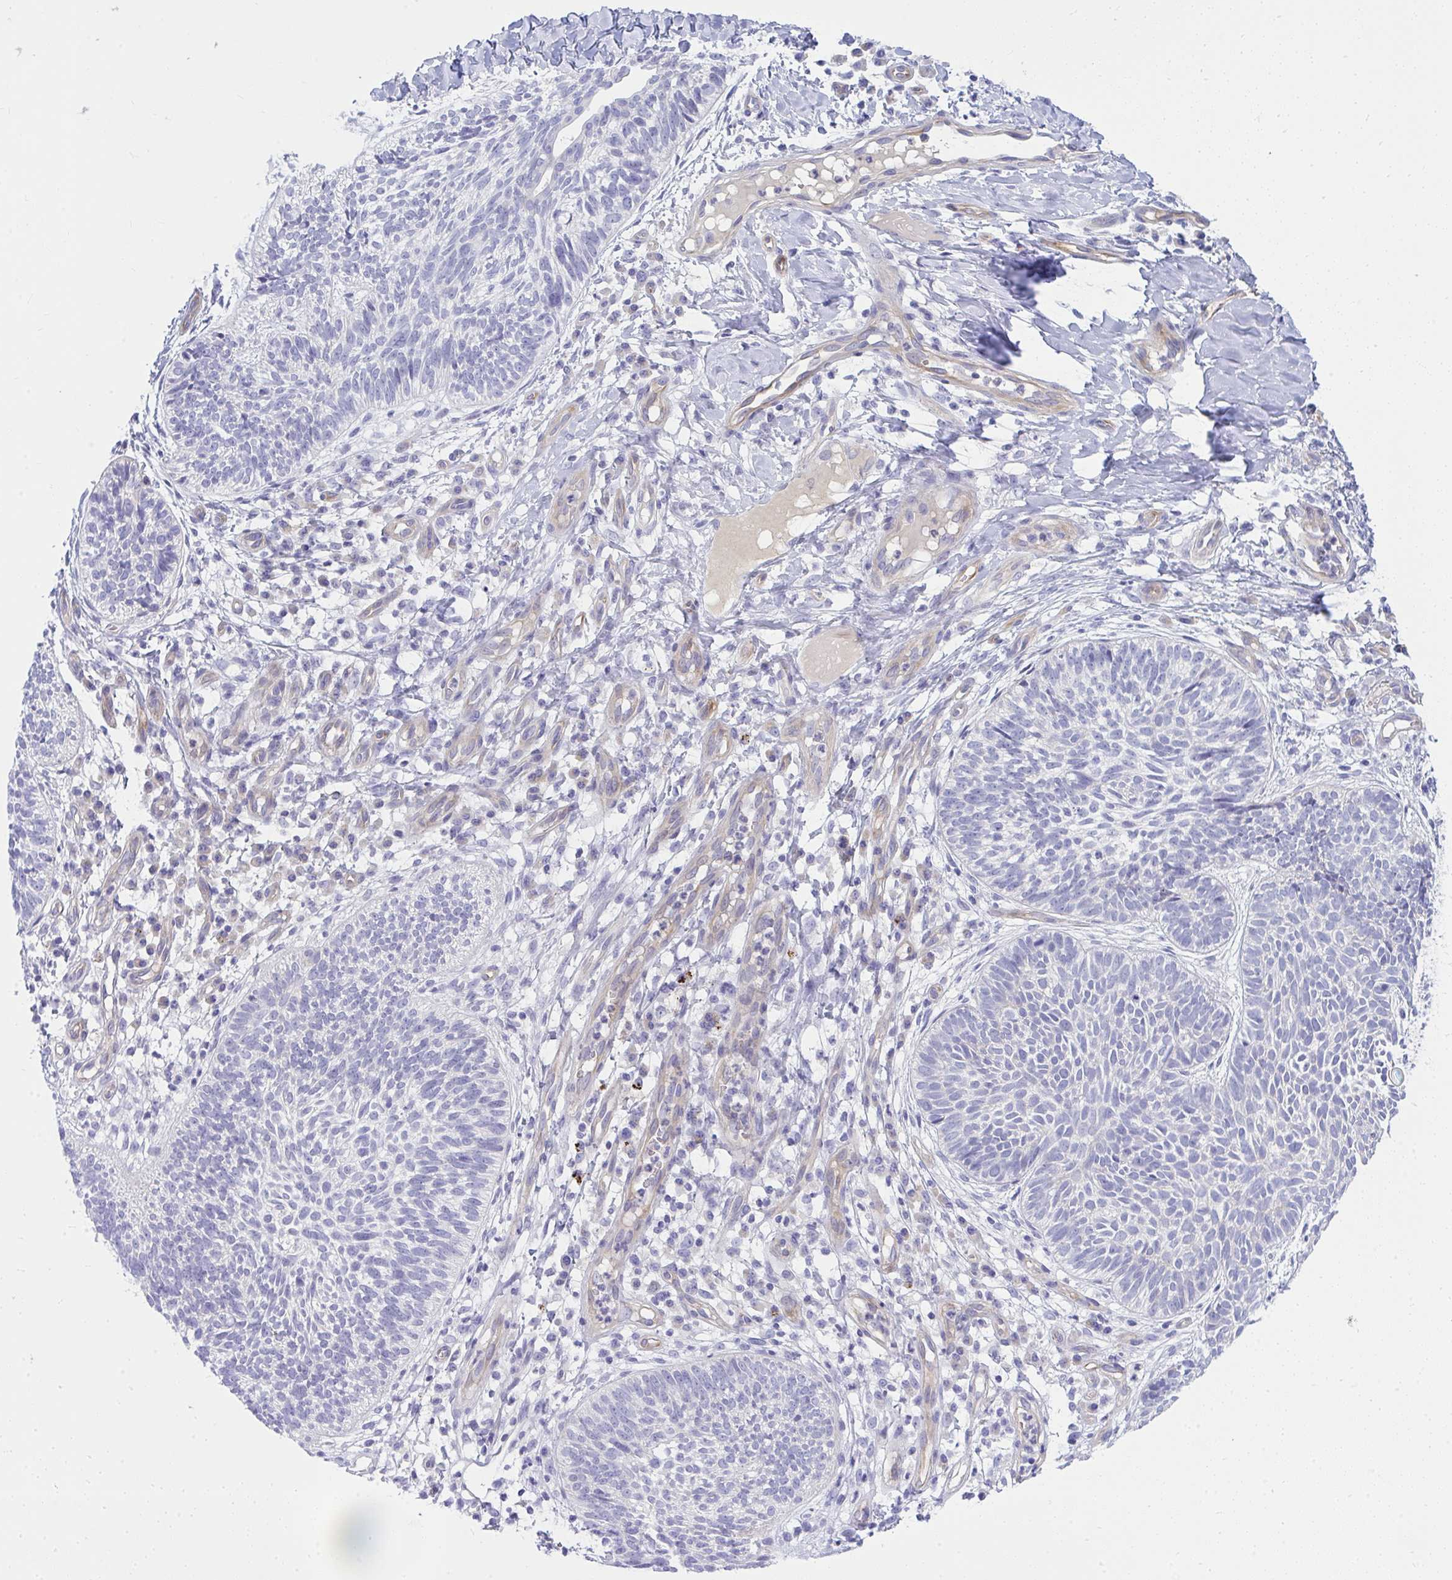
{"staining": {"intensity": "negative", "quantity": "none", "location": "none"}, "tissue": "skin cancer", "cell_type": "Tumor cells", "image_type": "cancer", "snomed": [{"axis": "morphology", "description": "Basal cell carcinoma"}, {"axis": "topography", "description": "Skin"}, {"axis": "topography", "description": "Skin of leg"}], "caption": "Immunohistochemical staining of human basal cell carcinoma (skin) exhibits no significant positivity in tumor cells.", "gene": "LRRC36", "patient": {"sex": "female", "age": 87}}